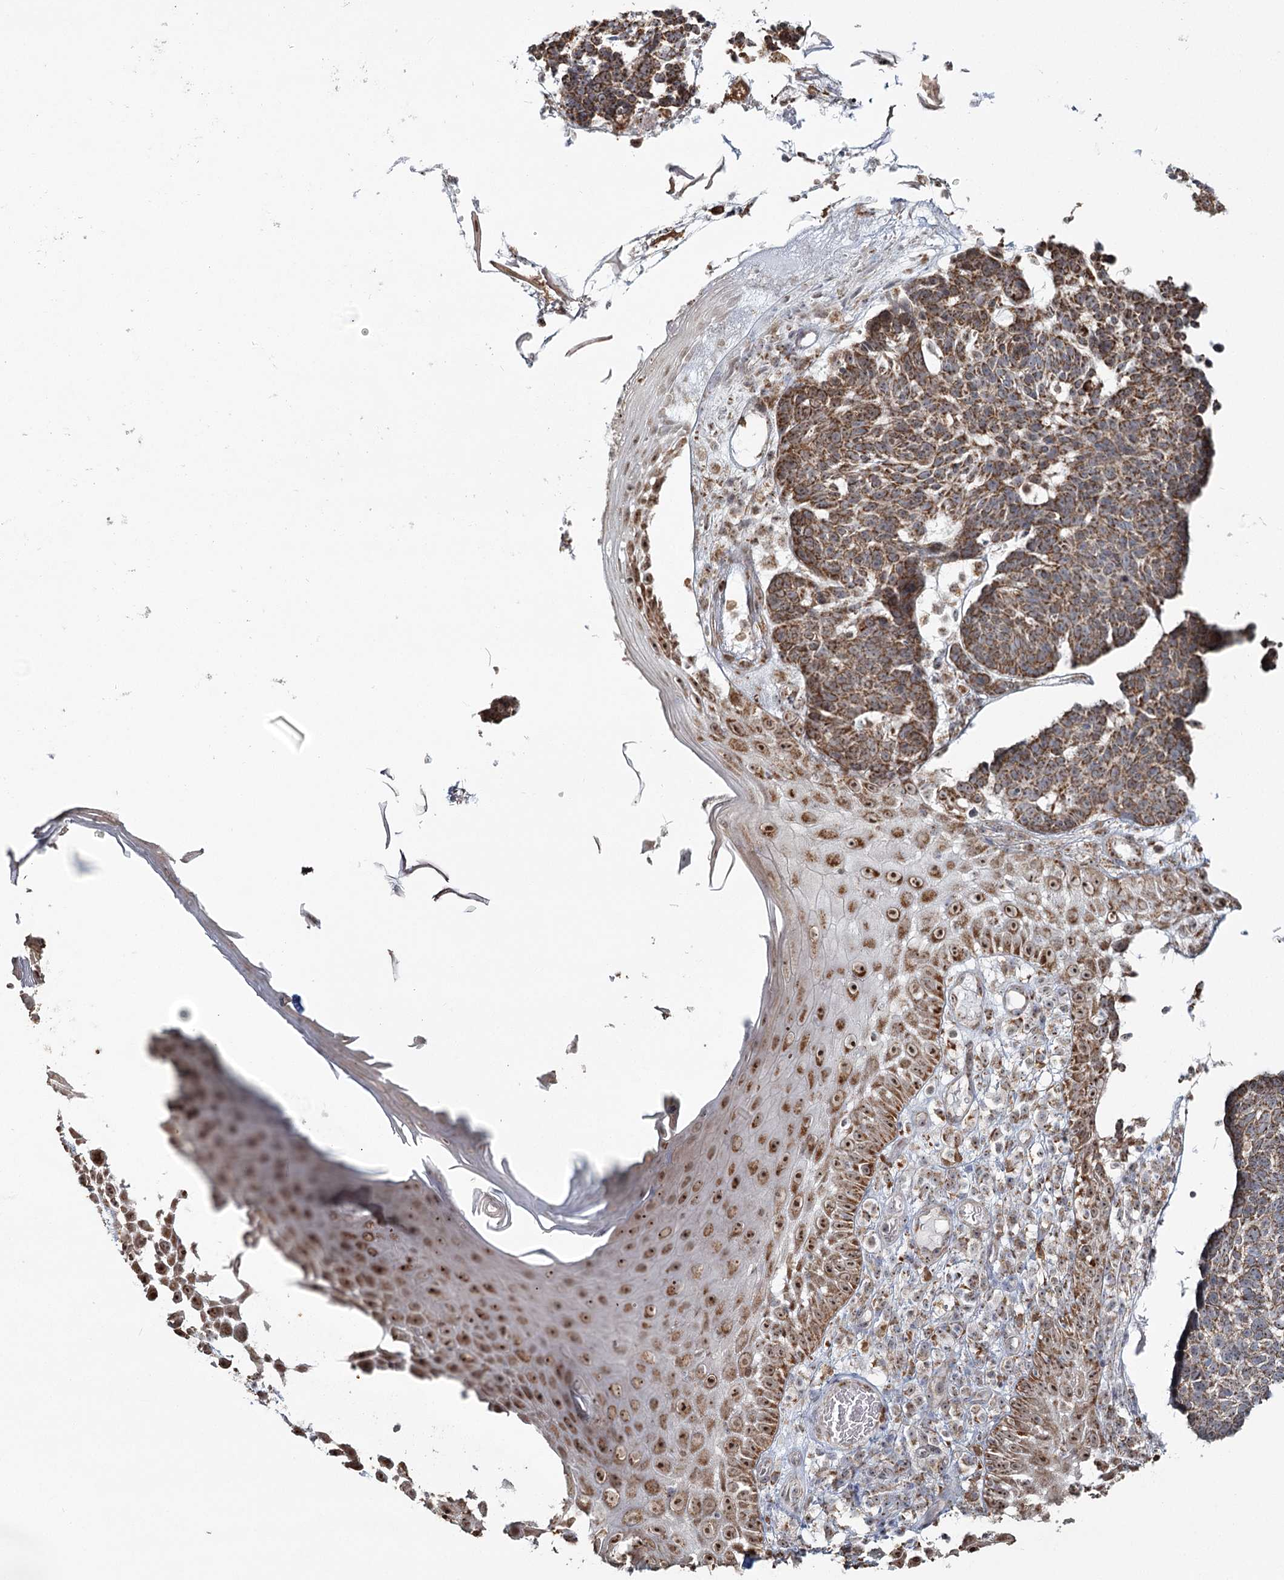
{"staining": {"intensity": "moderate", "quantity": ">75%", "location": "cytoplasmic/membranous,nuclear"}, "tissue": "skin cancer", "cell_type": "Tumor cells", "image_type": "cancer", "snomed": [{"axis": "morphology", "description": "Basal cell carcinoma"}, {"axis": "topography", "description": "Skin"}], "caption": "Human basal cell carcinoma (skin) stained for a protein (brown) shows moderate cytoplasmic/membranous and nuclear positive staining in about >75% of tumor cells.", "gene": "ATAD1", "patient": {"sex": "male", "age": 85}}